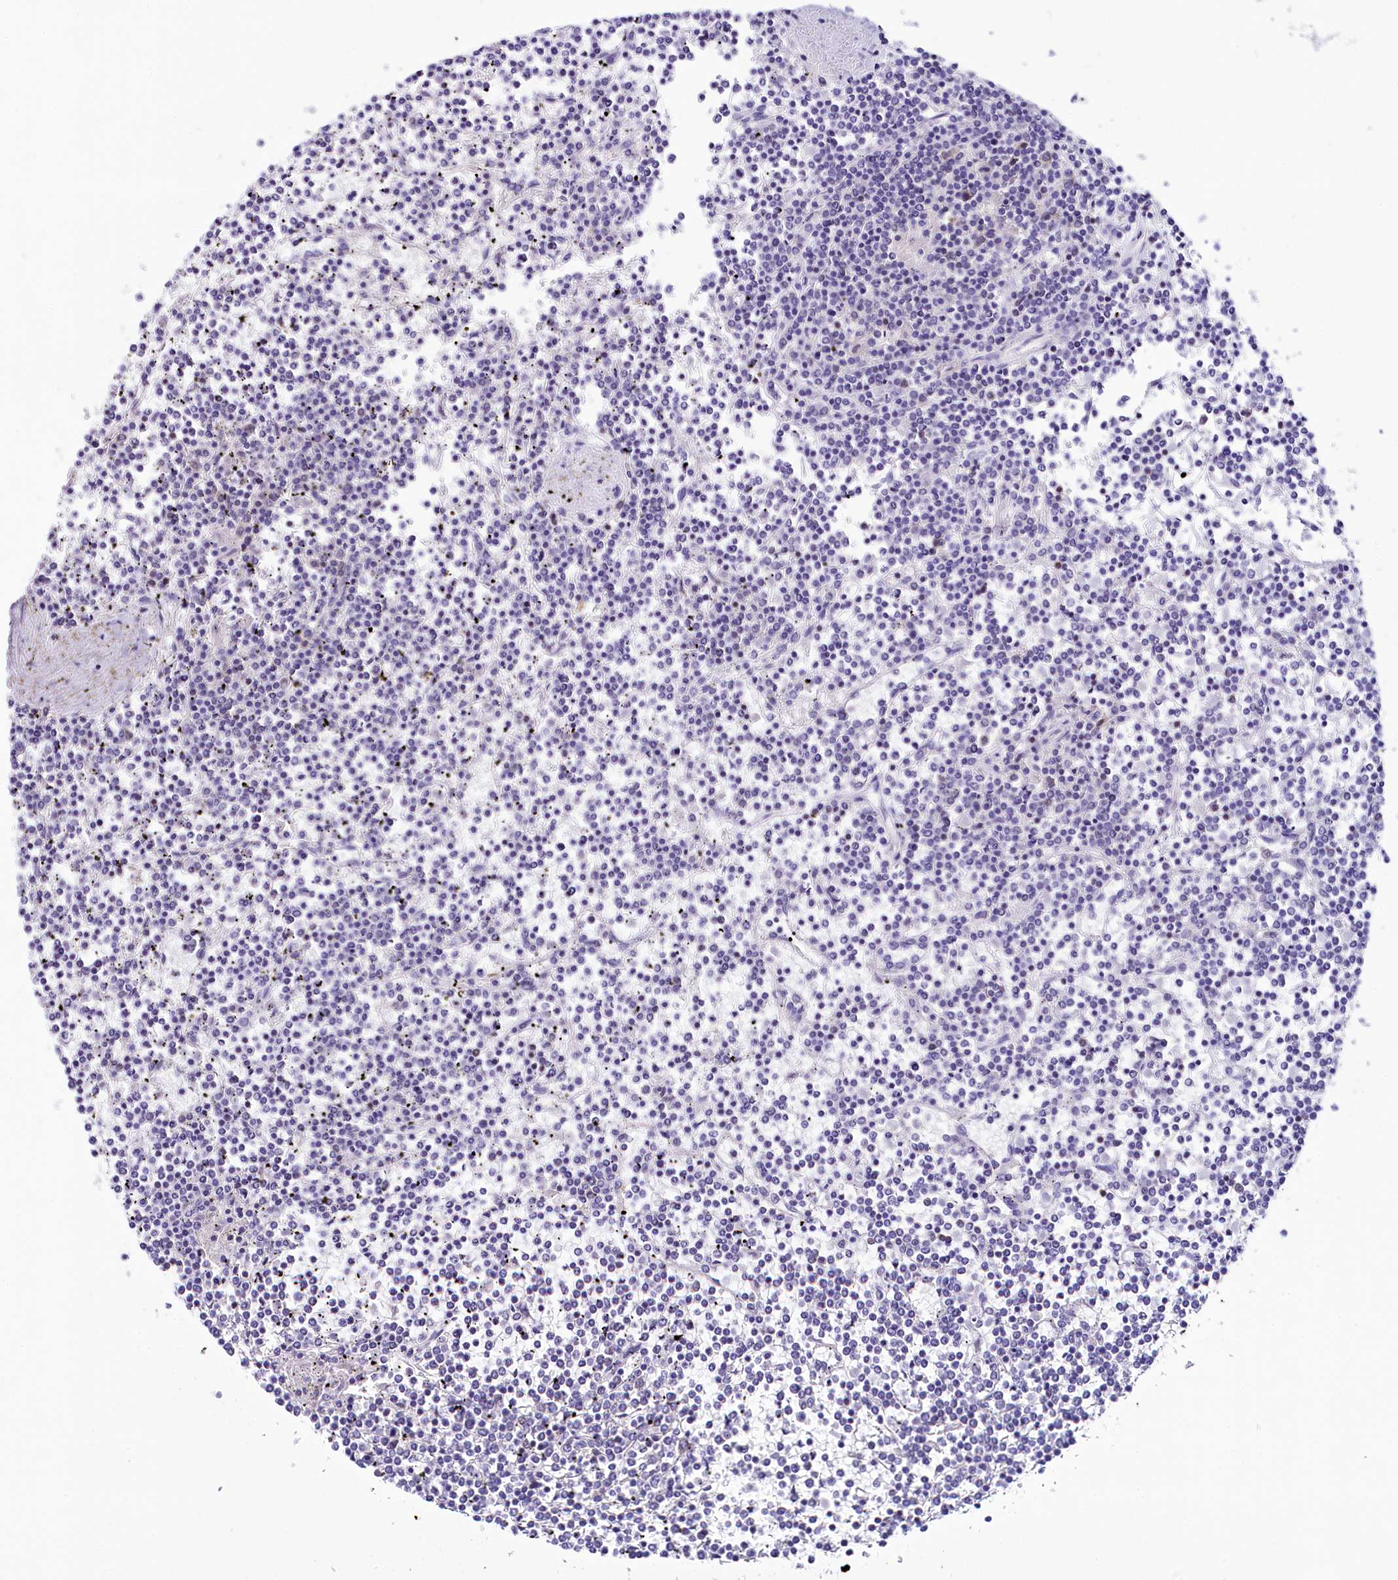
{"staining": {"intensity": "negative", "quantity": "none", "location": "none"}, "tissue": "lymphoma", "cell_type": "Tumor cells", "image_type": "cancer", "snomed": [{"axis": "morphology", "description": "Malignant lymphoma, non-Hodgkin's type, Low grade"}, {"axis": "topography", "description": "Spleen"}], "caption": "An immunohistochemistry (IHC) histopathology image of lymphoma is shown. There is no staining in tumor cells of lymphoma.", "gene": "TCOF1", "patient": {"sex": "female", "age": 19}}